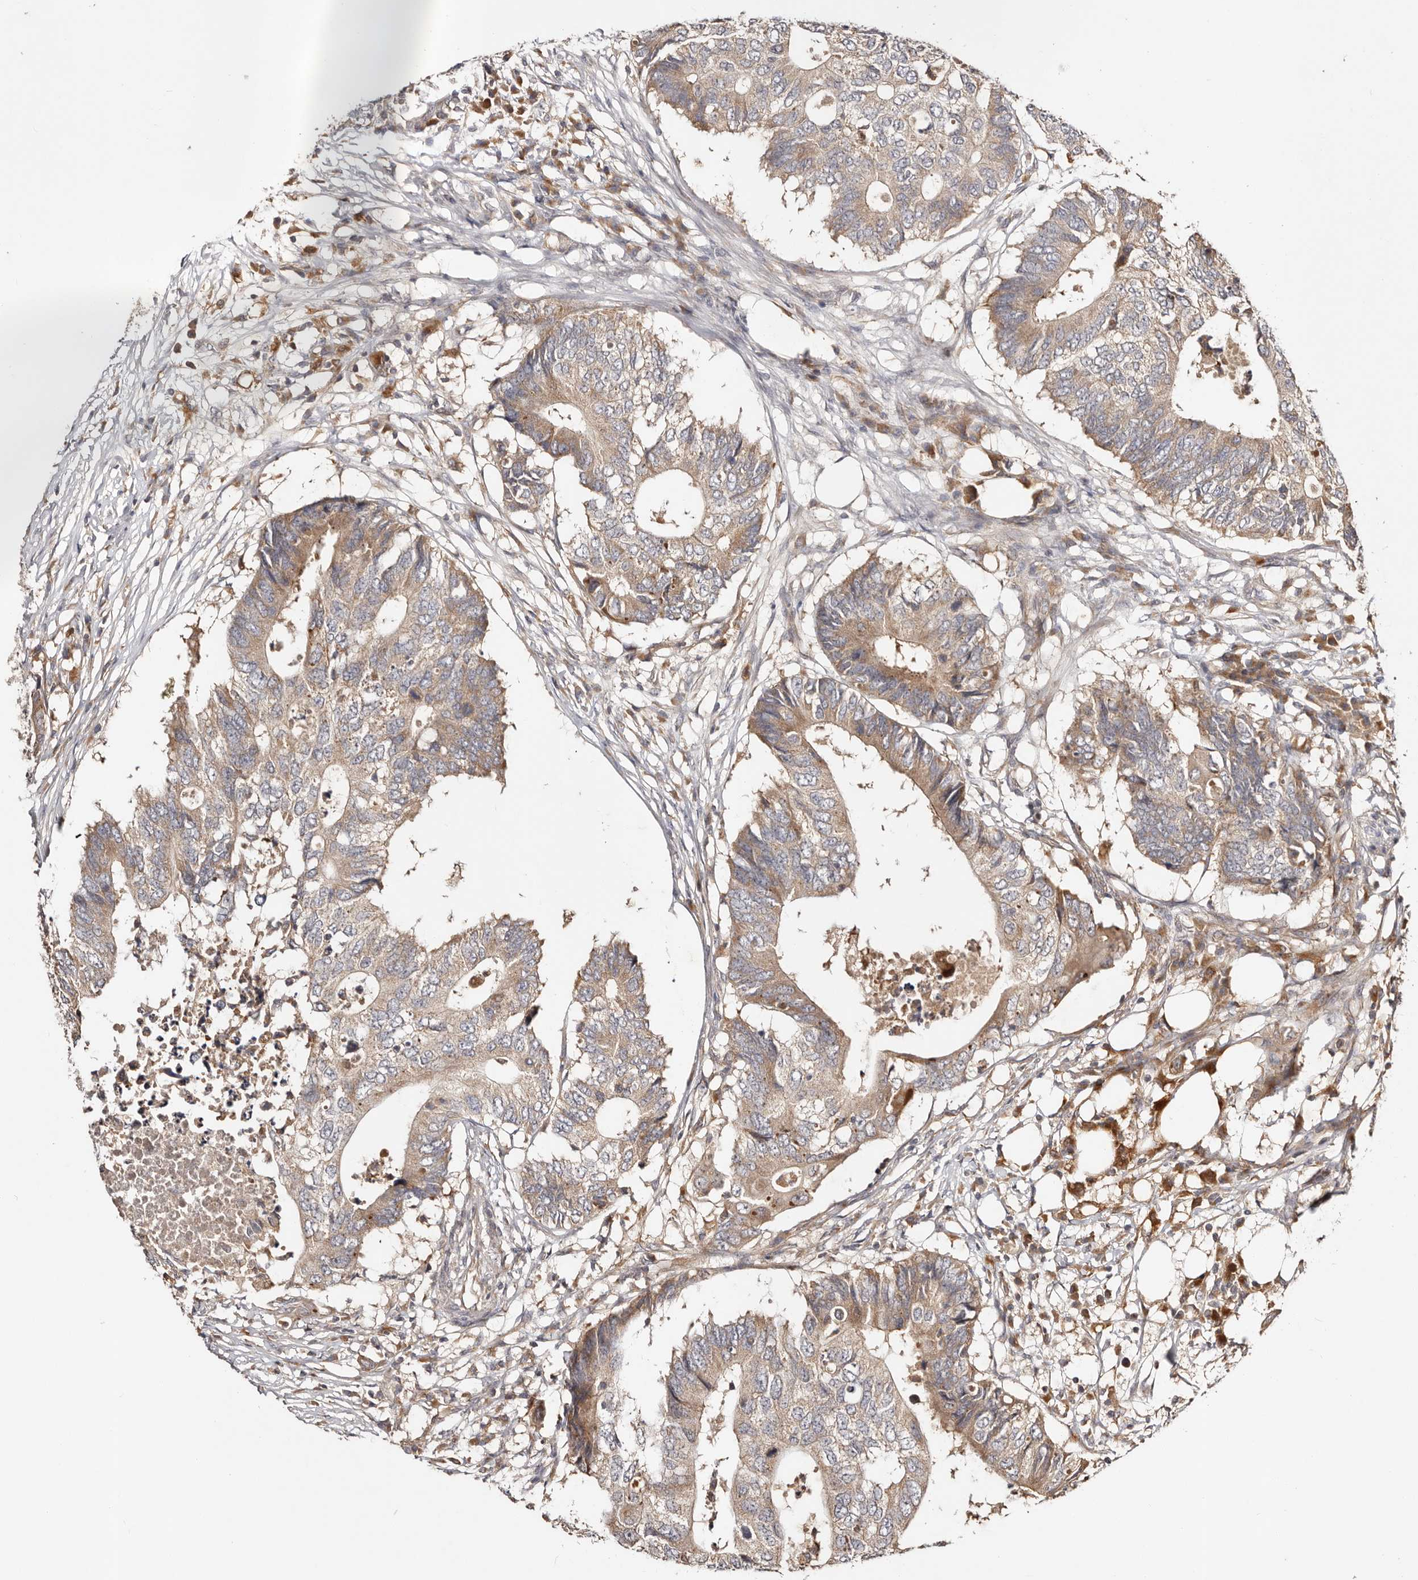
{"staining": {"intensity": "weak", "quantity": ">75%", "location": "cytoplasmic/membranous"}, "tissue": "colorectal cancer", "cell_type": "Tumor cells", "image_type": "cancer", "snomed": [{"axis": "morphology", "description": "Adenocarcinoma, NOS"}, {"axis": "topography", "description": "Colon"}], "caption": "IHC photomicrograph of neoplastic tissue: colorectal adenocarcinoma stained using immunohistochemistry reveals low levels of weak protein expression localized specifically in the cytoplasmic/membranous of tumor cells, appearing as a cytoplasmic/membranous brown color.", "gene": "PKIB", "patient": {"sex": "male", "age": 71}}